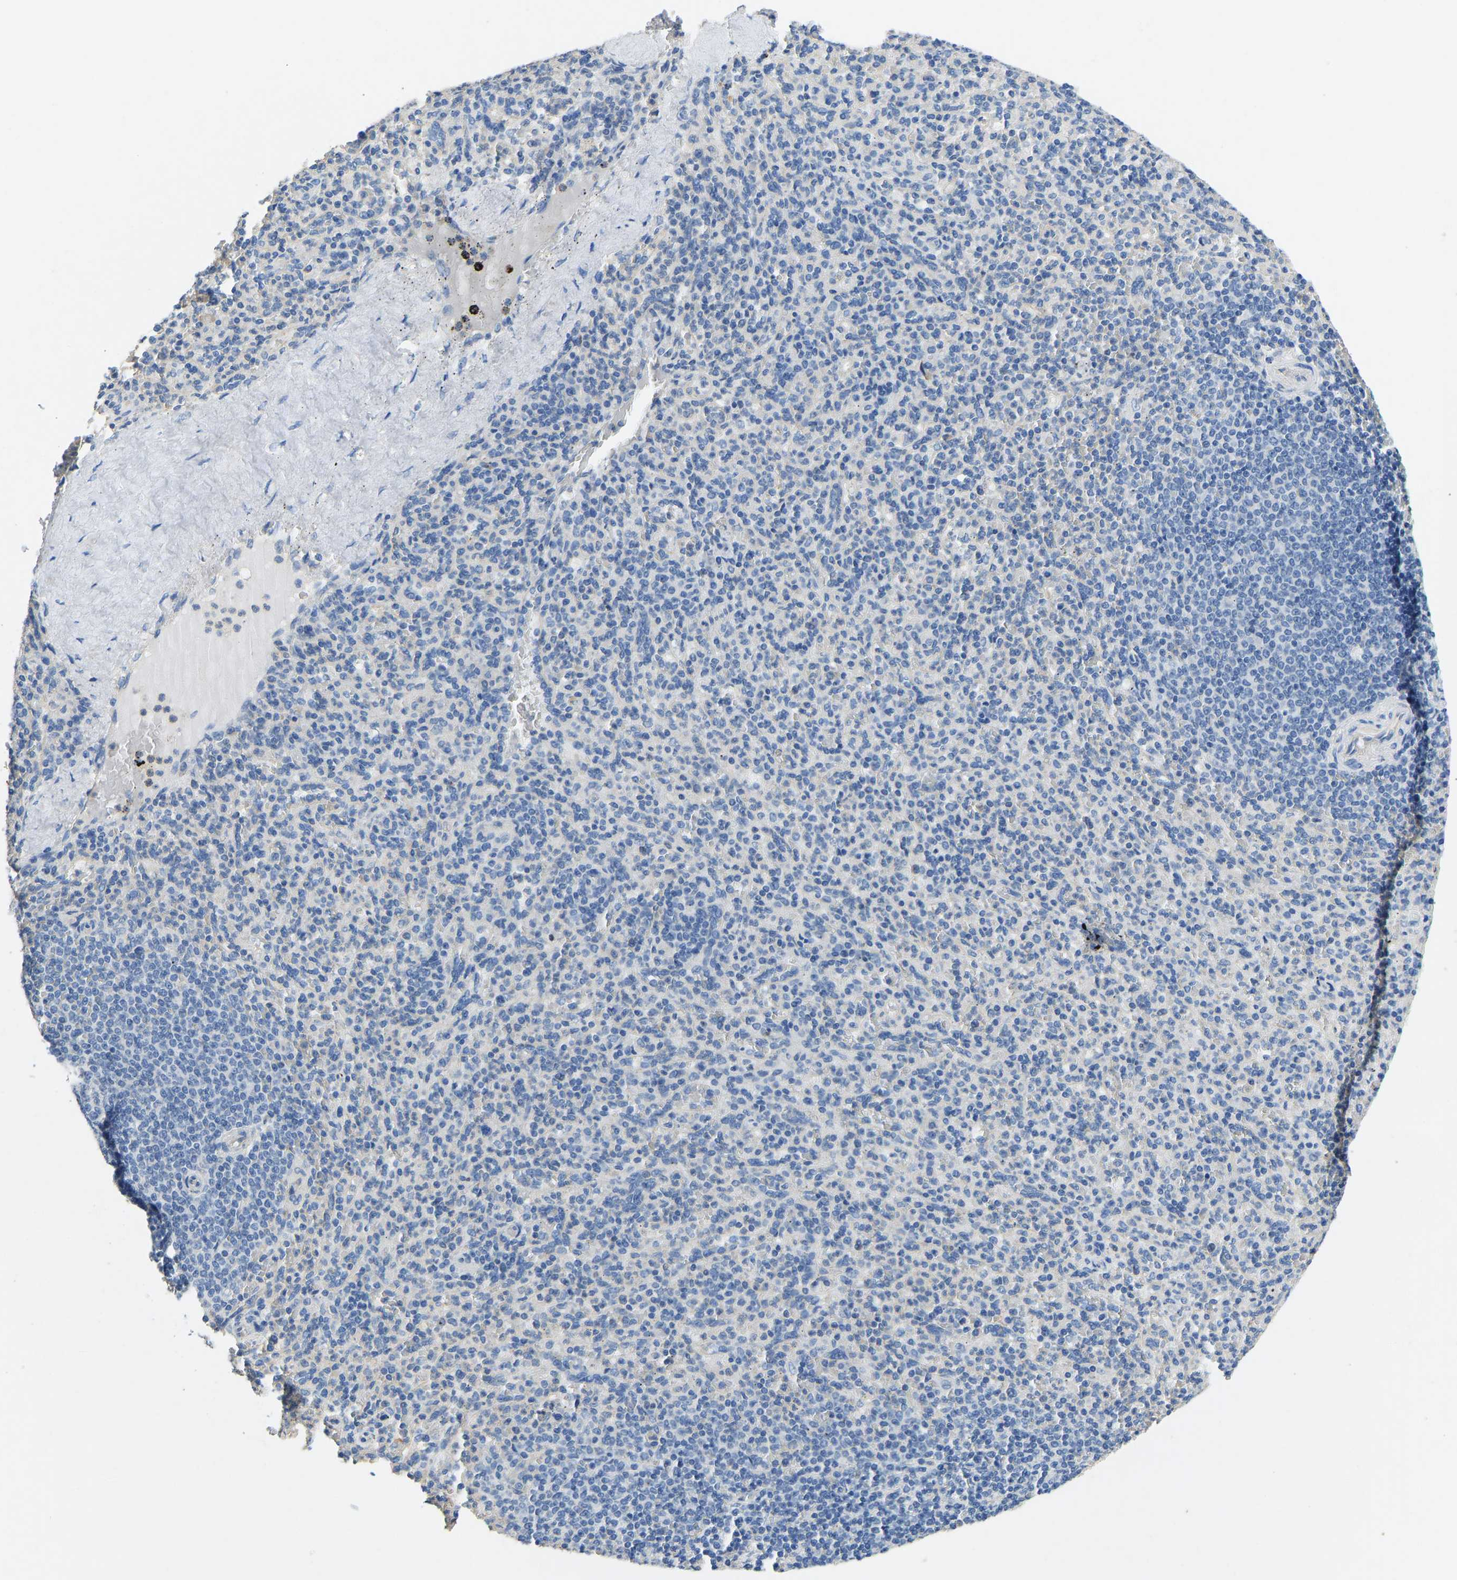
{"staining": {"intensity": "negative", "quantity": "none", "location": "none"}, "tissue": "spleen", "cell_type": "Cells in red pulp", "image_type": "normal", "snomed": [{"axis": "morphology", "description": "Normal tissue, NOS"}, {"axis": "topography", "description": "Spleen"}], "caption": "This is a image of immunohistochemistry (IHC) staining of unremarkable spleen, which shows no staining in cells in red pulp. (DAB immunohistochemistry (IHC), high magnification).", "gene": "TECTA", "patient": {"sex": "male", "age": 36}}